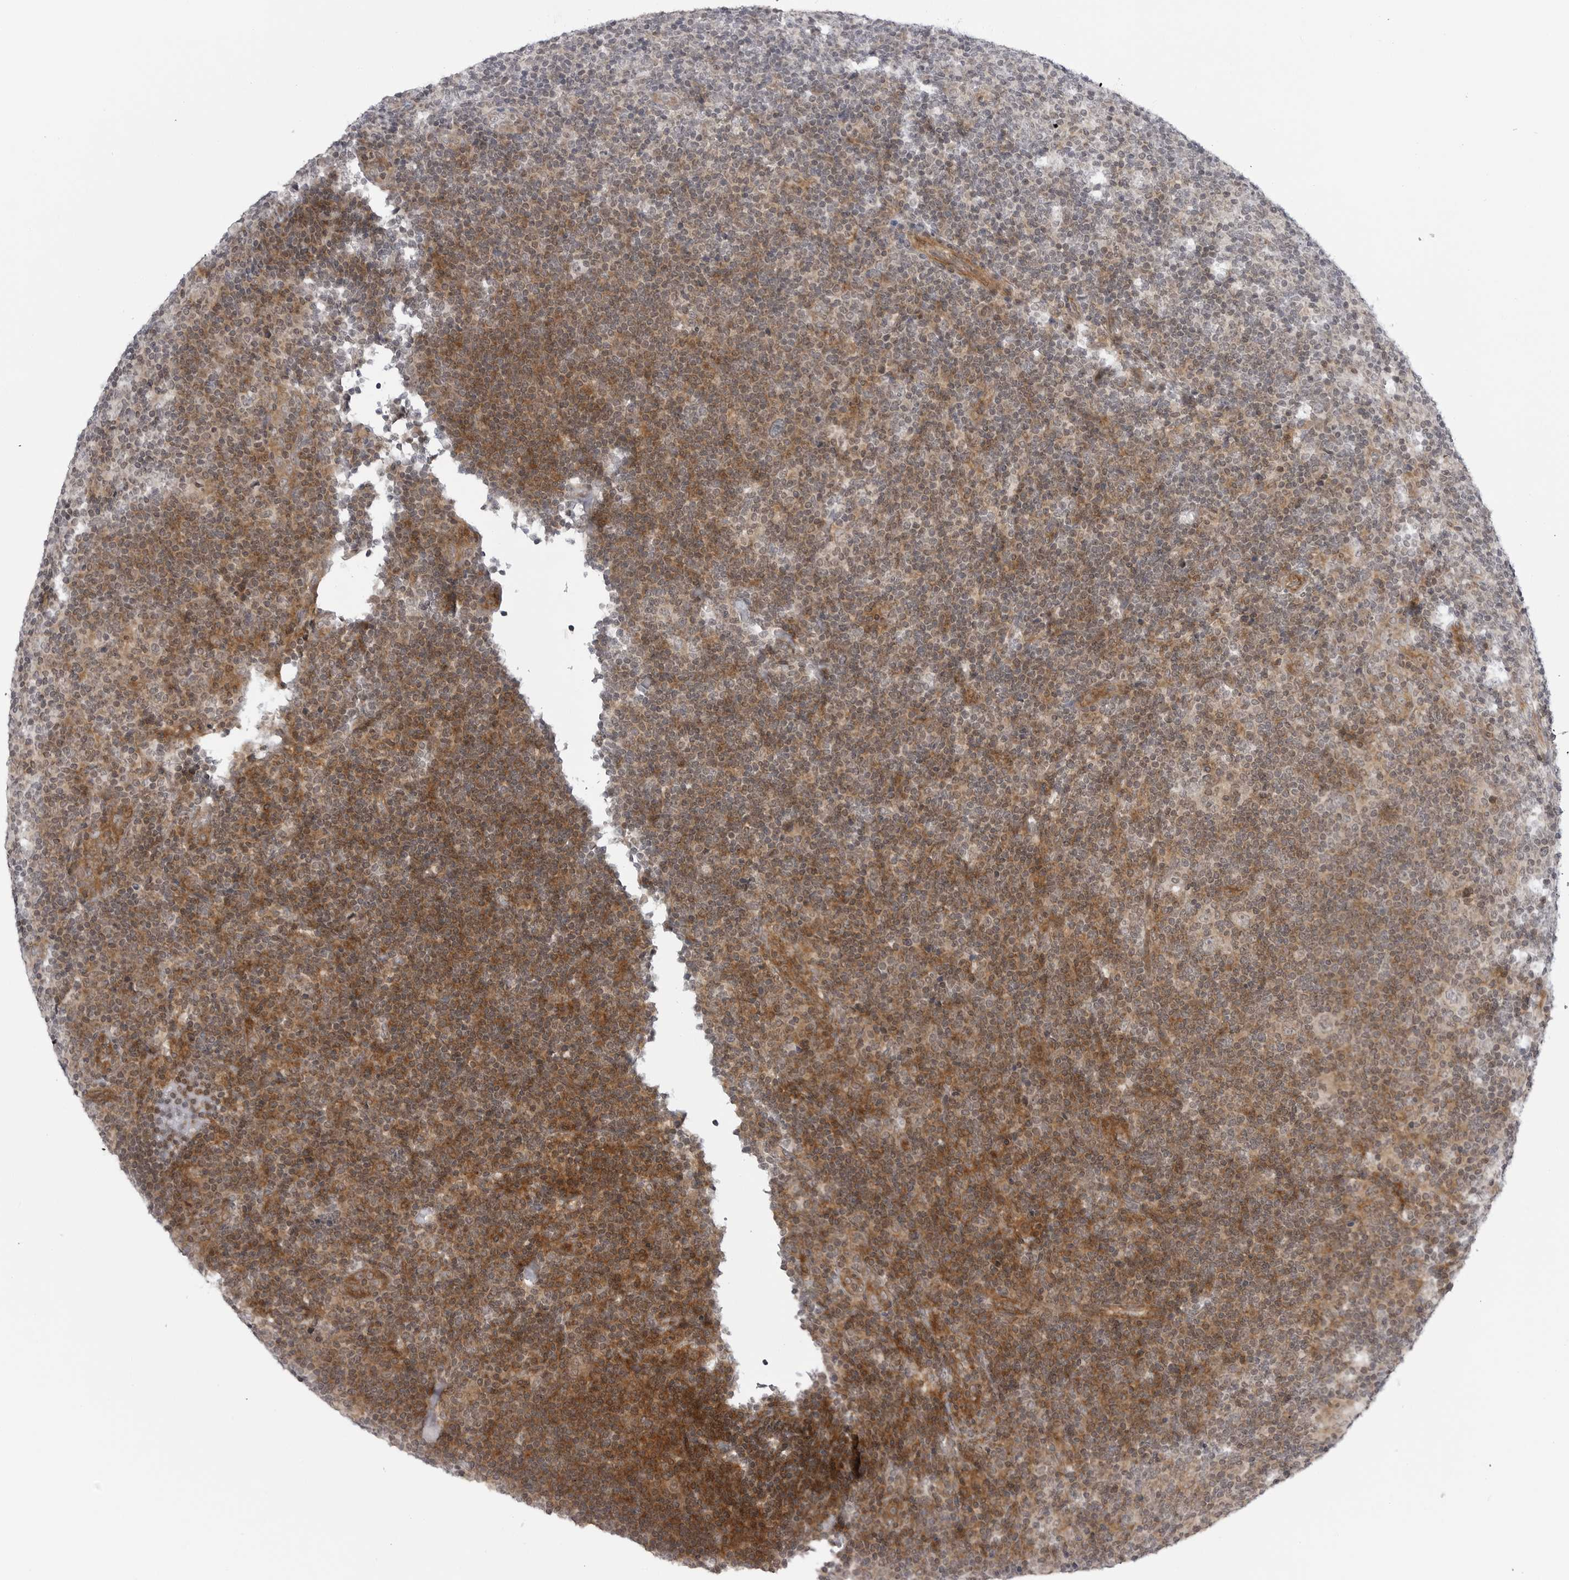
{"staining": {"intensity": "weak", "quantity": "<25%", "location": "cytoplasmic/membranous"}, "tissue": "lymphoma", "cell_type": "Tumor cells", "image_type": "cancer", "snomed": [{"axis": "morphology", "description": "Hodgkin's disease, NOS"}, {"axis": "topography", "description": "Lymph node"}], "caption": "Immunohistochemistry photomicrograph of lymphoma stained for a protein (brown), which displays no positivity in tumor cells.", "gene": "ADAMTS5", "patient": {"sex": "female", "age": 57}}